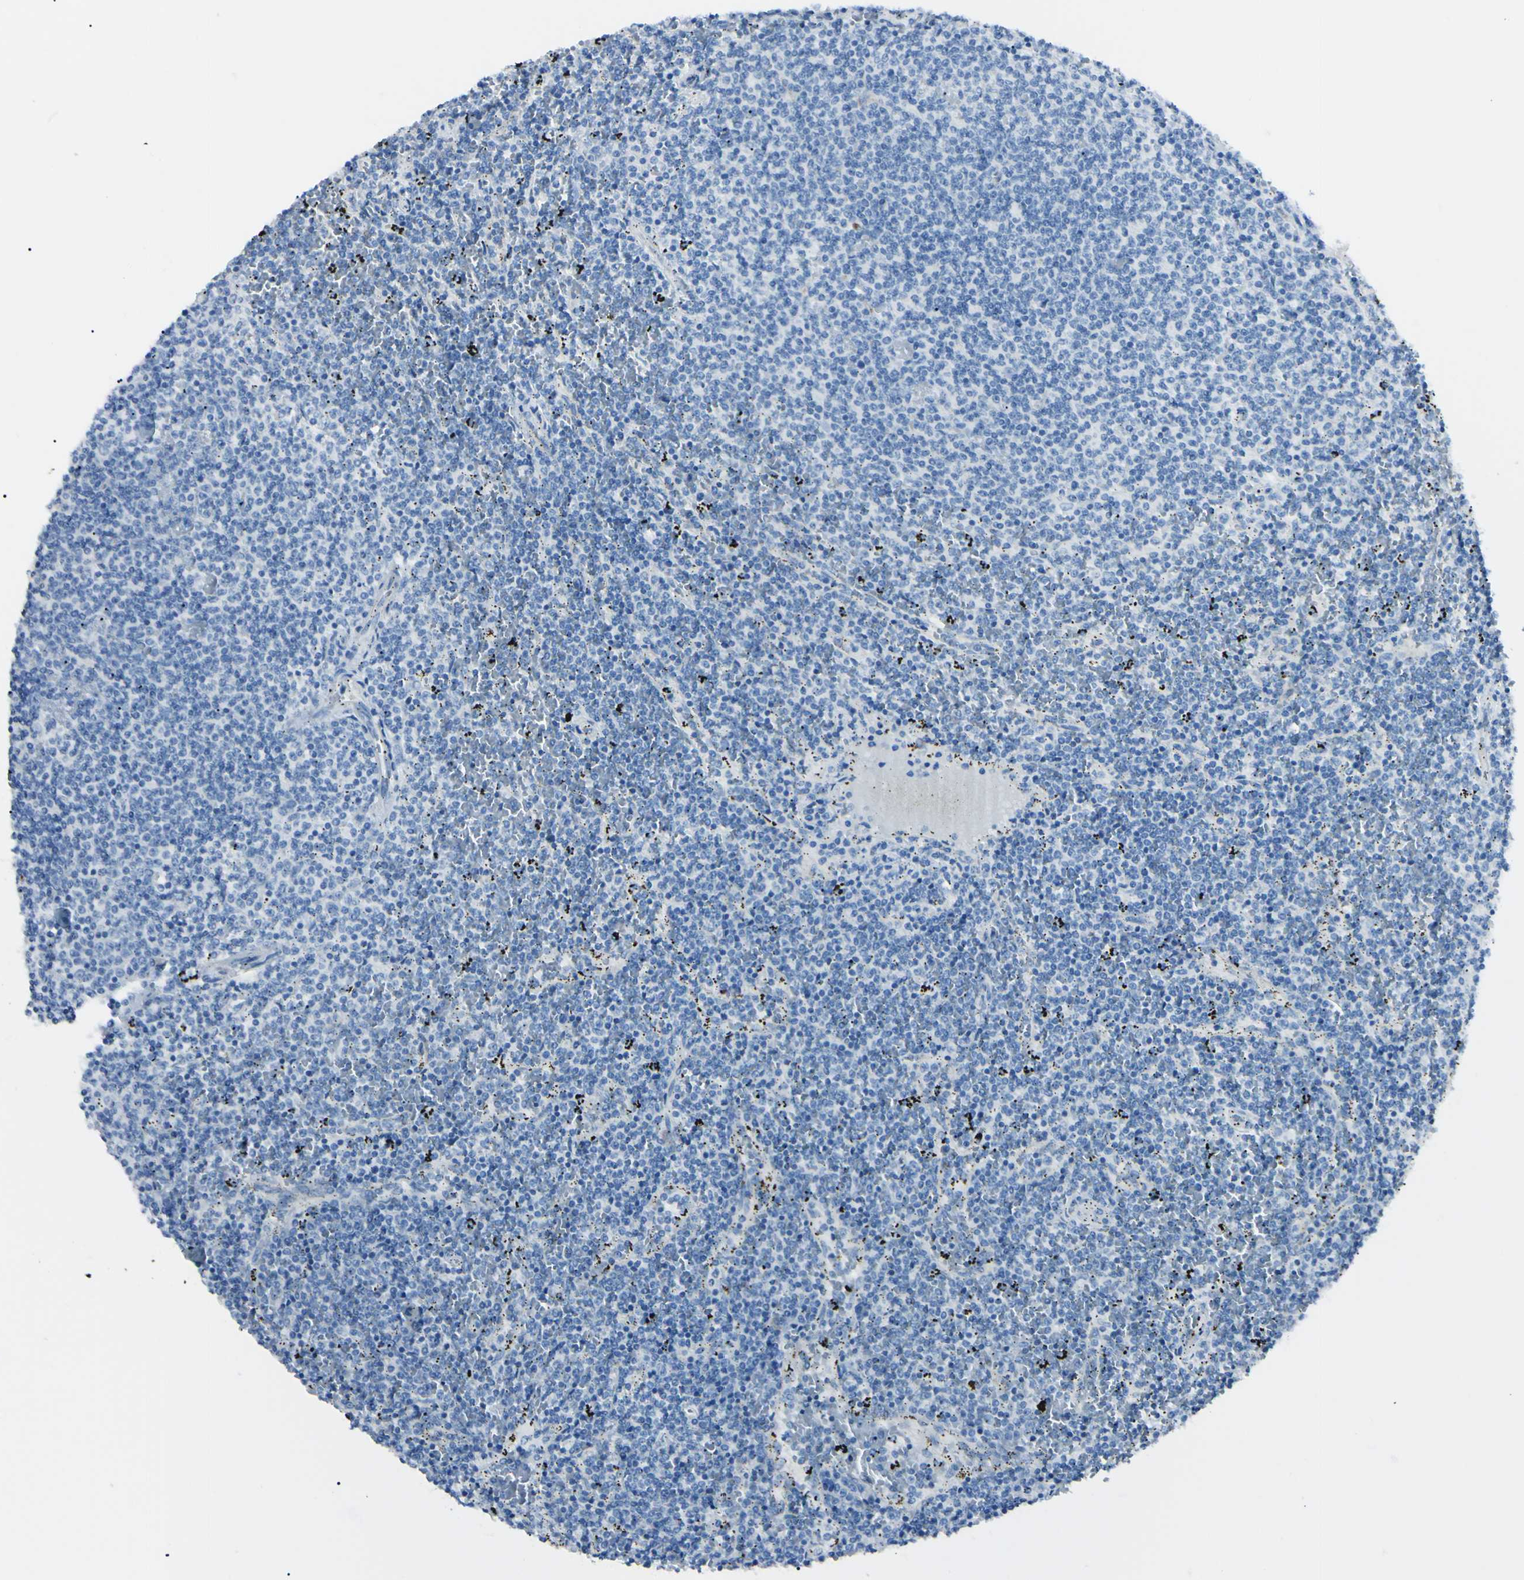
{"staining": {"intensity": "weak", "quantity": "<25%", "location": "cytoplasmic/membranous"}, "tissue": "lymphoma", "cell_type": "Tumor cells", "image_type": "cancer", "snomed": [{"axis": "morphology", "description": "Malignant lymphoma, non-Hodgkin's type, Low grade"}, {"axis": "topography", "description": "Spleen"}], "caption": "DAB (3,3'-diaminobenzidine) immunohistochemical staining of human lymphoma demonstrates no significant expression in tumor cells. Brightfield microscopy of immunohistochemistry (IHC) stained with DAB (brown) and hematoxylin (blue), captured at high magnification.", "gene": "FOLH1", "patient": {"sex": "female", "age": 50}}